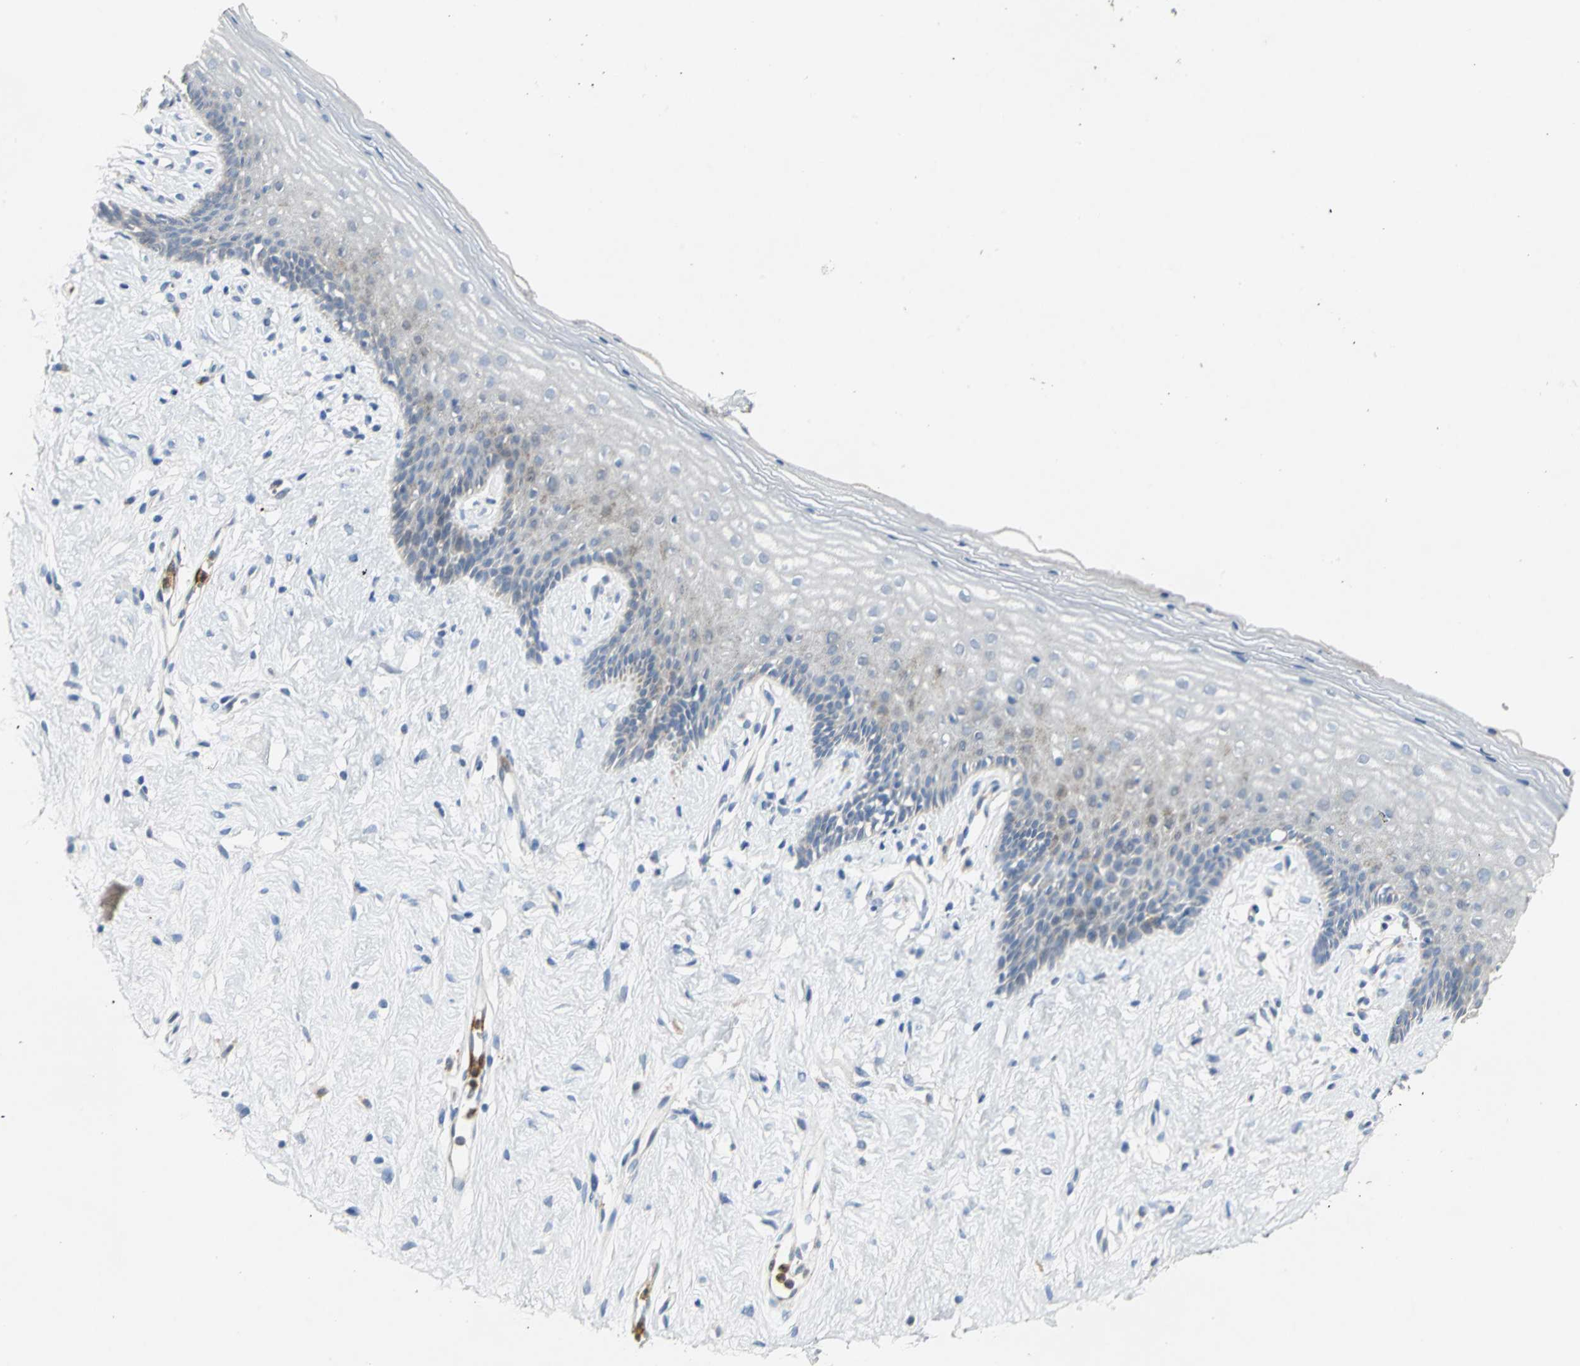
{"staining": {"intensity": "weak", "quantity": "25%-75%", "location": "cytoplasmic/membranous"}, "tissue": "vagina", "cell_type": "Squamous epithelial cells", "image_type": "normal", "snomed": [{"axis": "morphology", "description": "Normal tissue, NOS"}, {"axis": "topography", "description": "Vagina"}], "caption": "High-magnification brightfield microscopy of normal vagina stained with DAB (3,3'-diaminobenzidine) (brown) and counterstained with hematoxylin (blue). squamous epithelial cells exhibit weak cytoplasmic/membranous expression is seen in approximately25%-75% of cells.", "gene": "SPPL2B", "patient": {"sex": "female", "age": 44}}